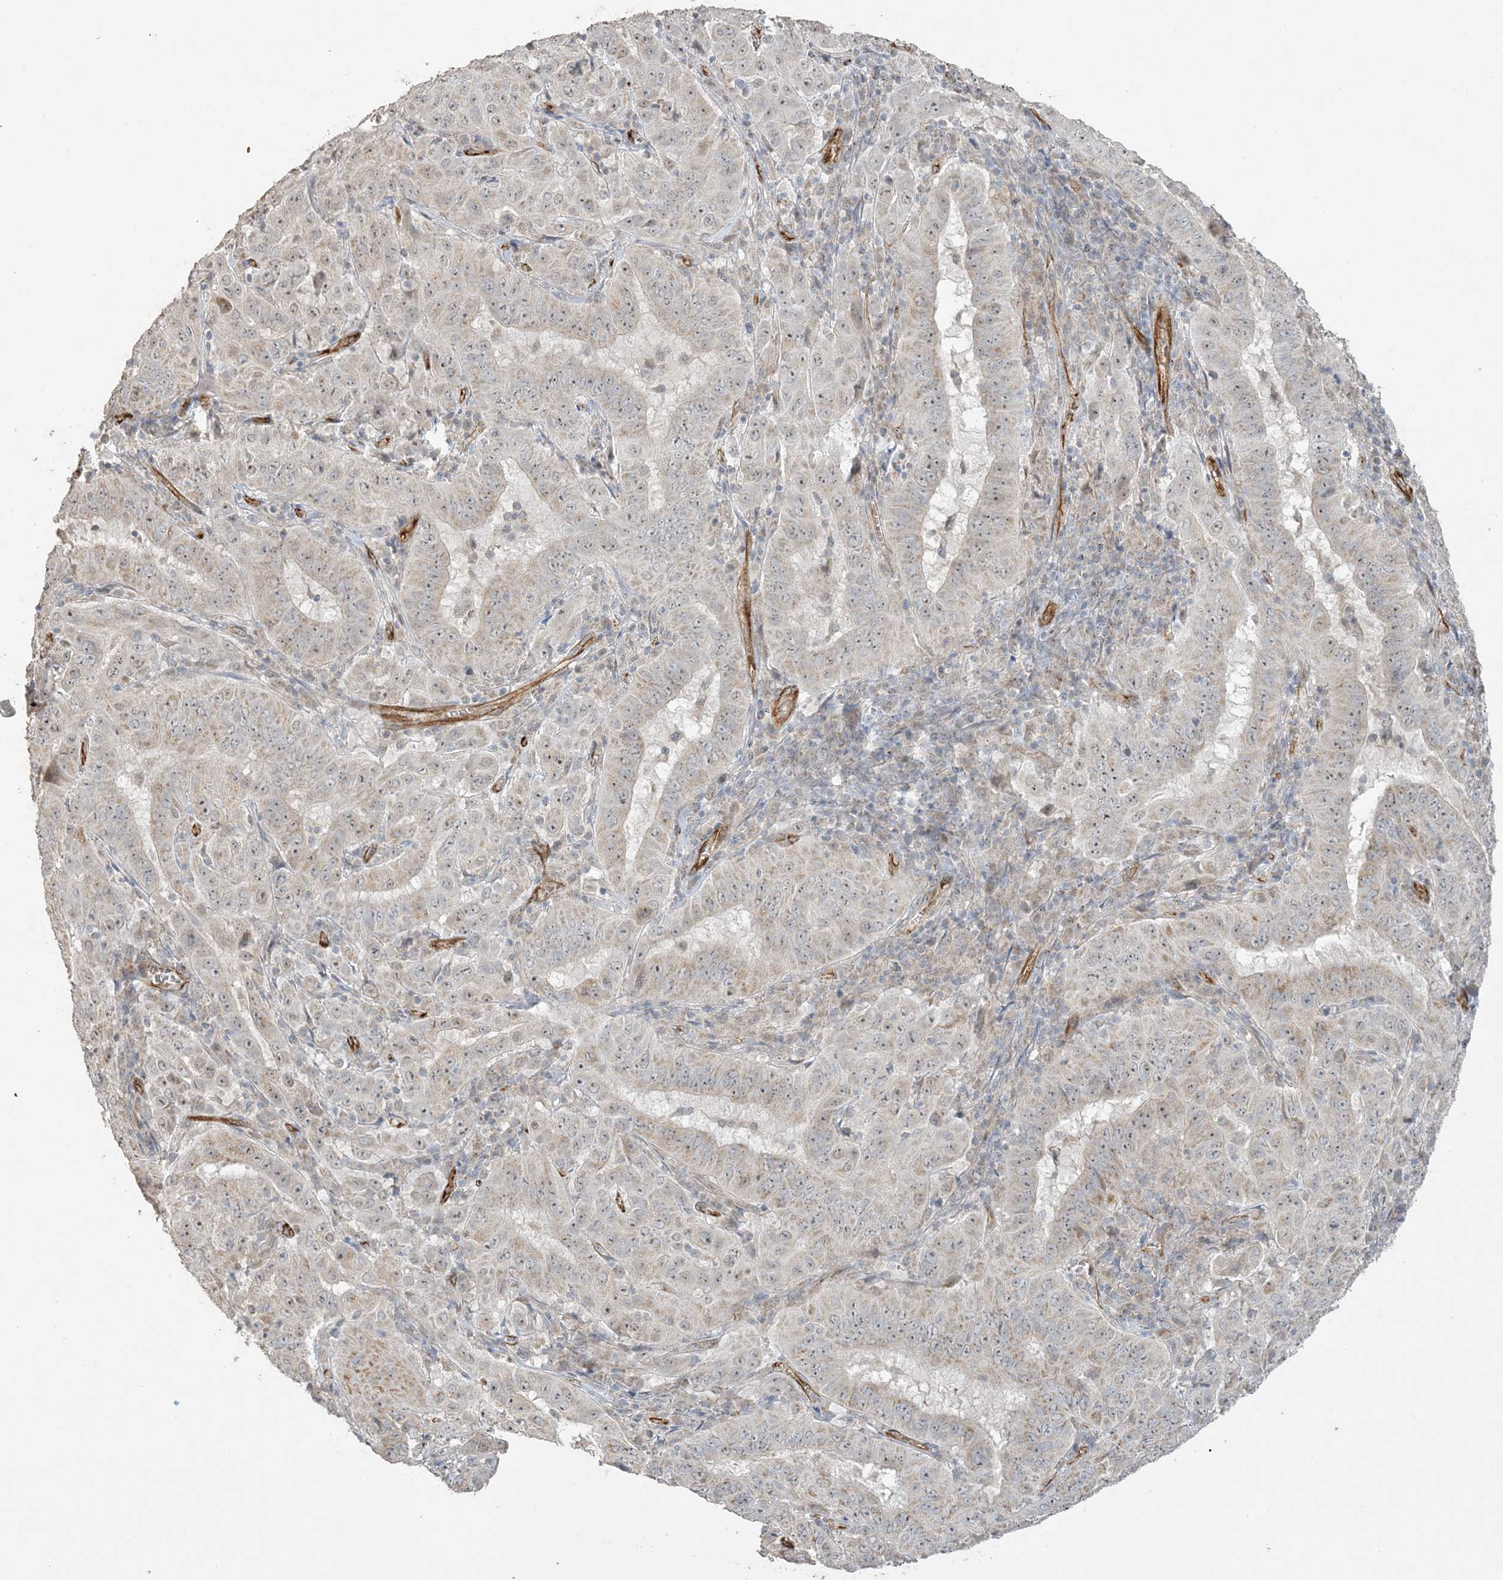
{"staining": {"intensity": "negative", "quantity": "none", "location": "none"}, "tissue": "pancreatic cancer", "cell_type": "Tumor cells", "image_type": "cancer", "snomed": [{"axis": "morphology", "description": "Adenocarcinoma, NOS"}, {"axis": "topography", "description": "Pancreas"}], "caption": "IHC micrograph of neoplastic tissue: human pancreatic cancer (adenocarcinoma) stained with DAB exhibits no significant protein positivity in tumor cells. The staining was performed using DAB to visualize the protein expression in brown, while the nuclei were stained in blue with hematoxylin (Magnification: 20x).", "gene": "AGA", "patient": {"sex": "male", "age": 63}}